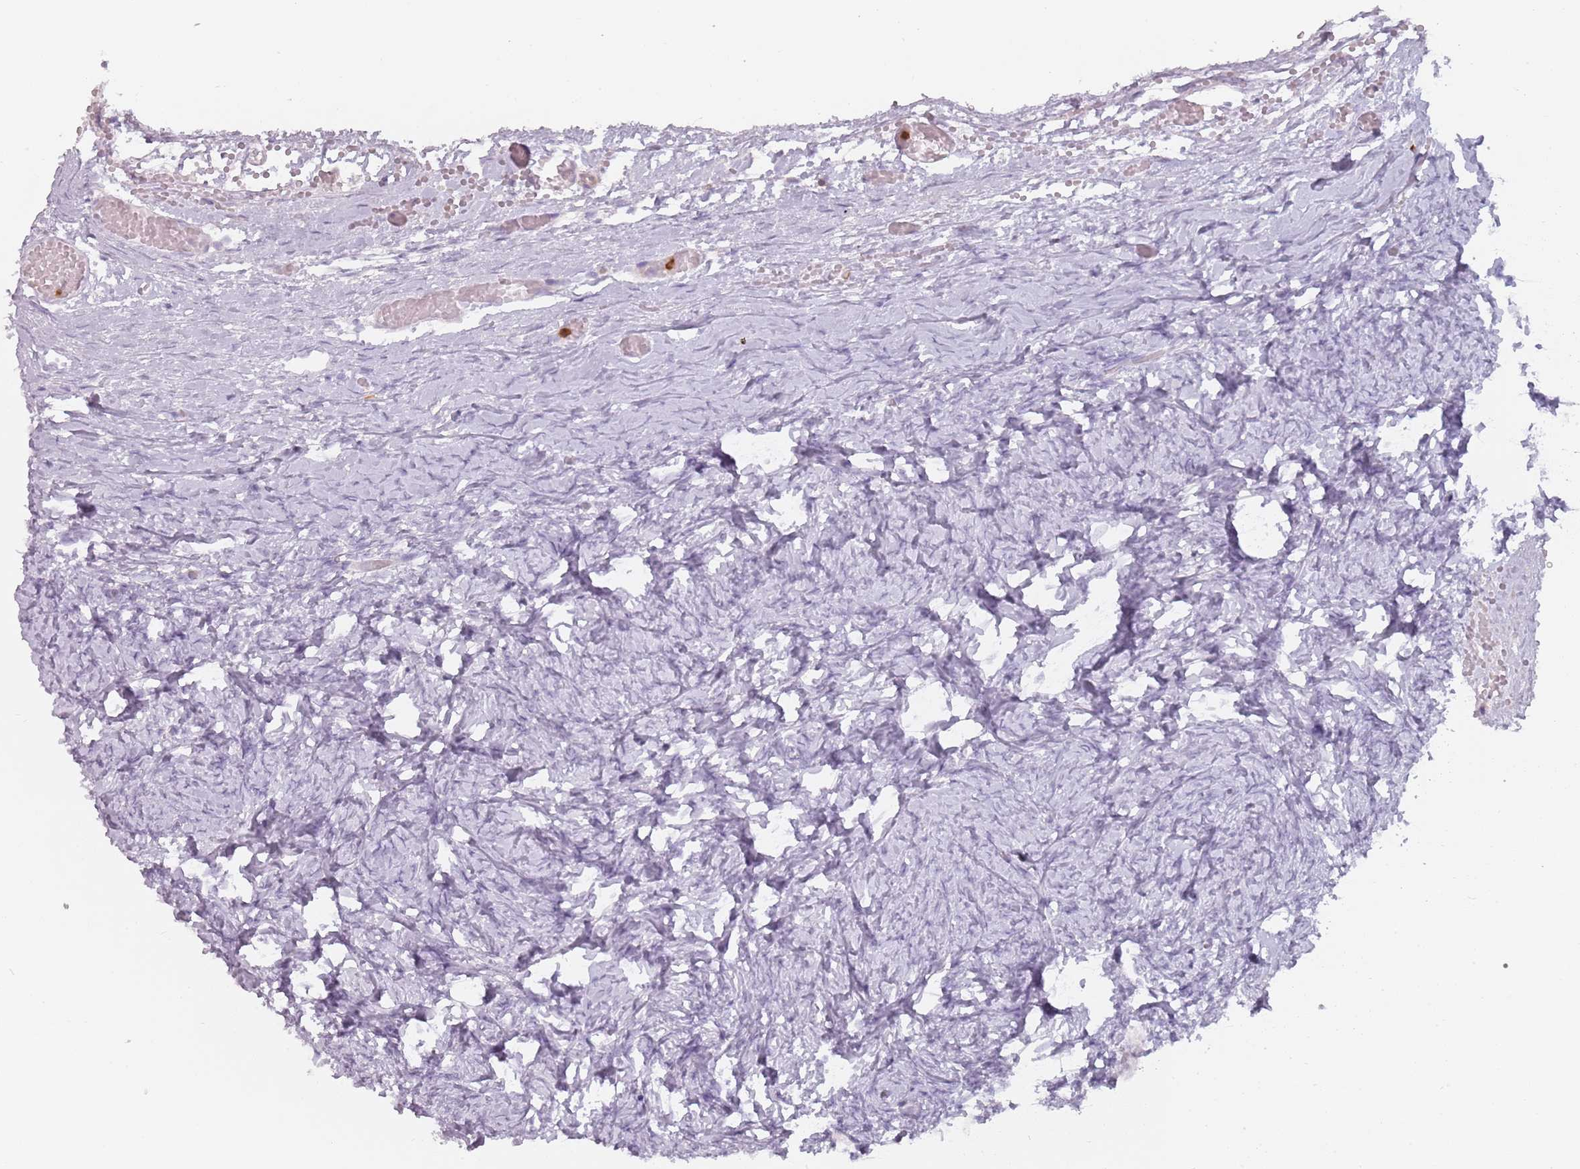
{"staining": {"intensity": "negative", "quantity": "none", "location": "none"}, "tissue": "ovary", "cell_type": "Ovarian stroma cells", "image_type": "normal", "snomed": [{"axis": "morphology", "description": "Normal tissue, NOS"}, {"axis": "topography", "description": "Ovary"}], "caption": "DAB immunohistochemical staining of unremarkable ovary reveals no significant staining in ovarian stroma cells.", "gene": "ZNF584", "patient": {"sex": "female", "age": 27}}